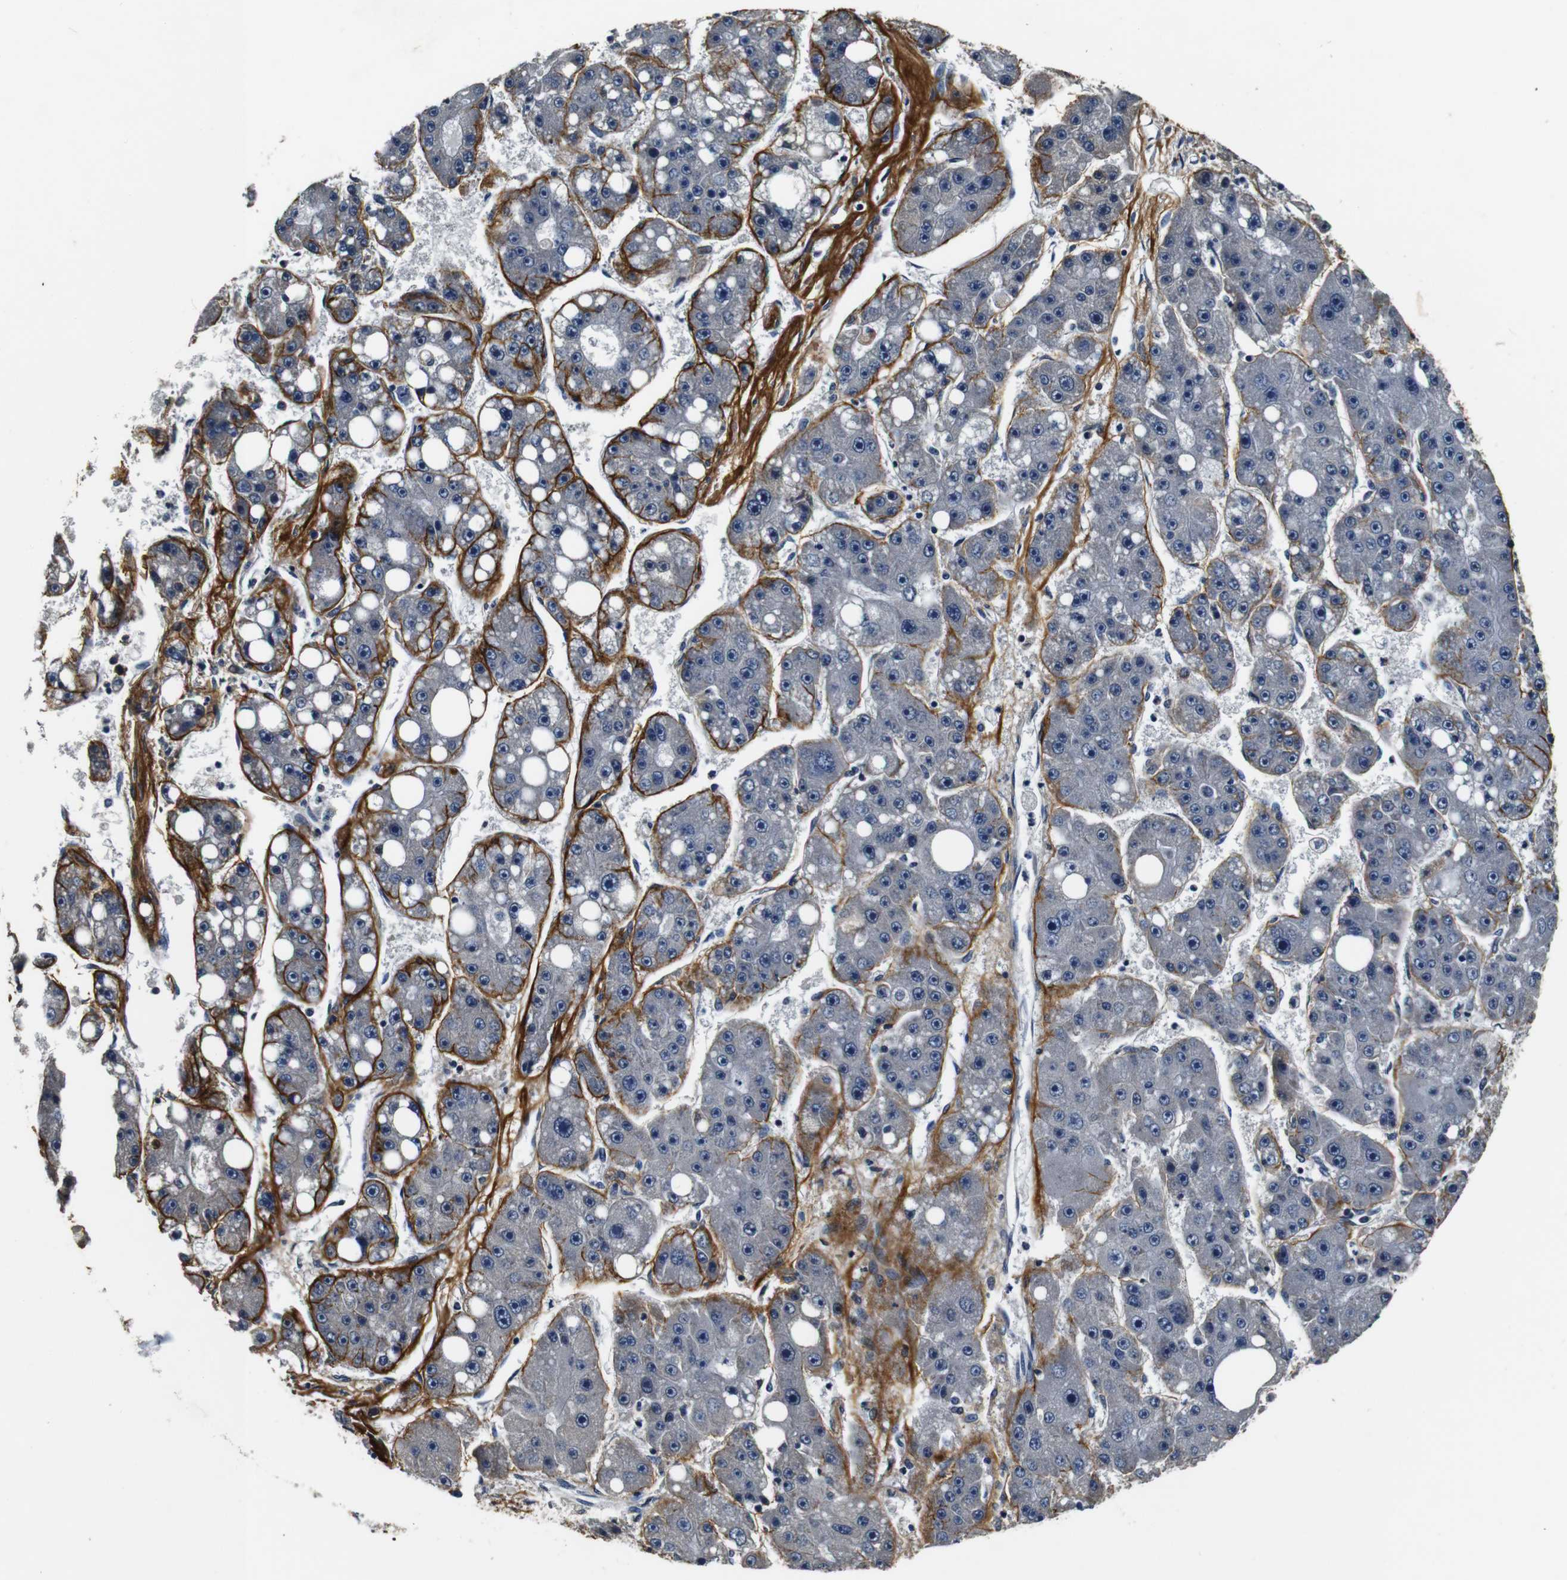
{"staining": {"intensity": "negative", "quantity": "none", "location": "none"}, "tissue": "liver cancer", "cell_type": "Tumor cells", "image_type": "cancer", "snomed": [{"axis": "morphology", "description": "Carcinoma, Hepatocellular, NOS"}, {"axis": "topography", "description": "Liver"}], "caption": "Image shows no significant protein expression in tumor cells of liver cancer (hepatocellular carcinoma).", "gene": "COL1A1", "patient": {"sex": "female", "age": 61}}